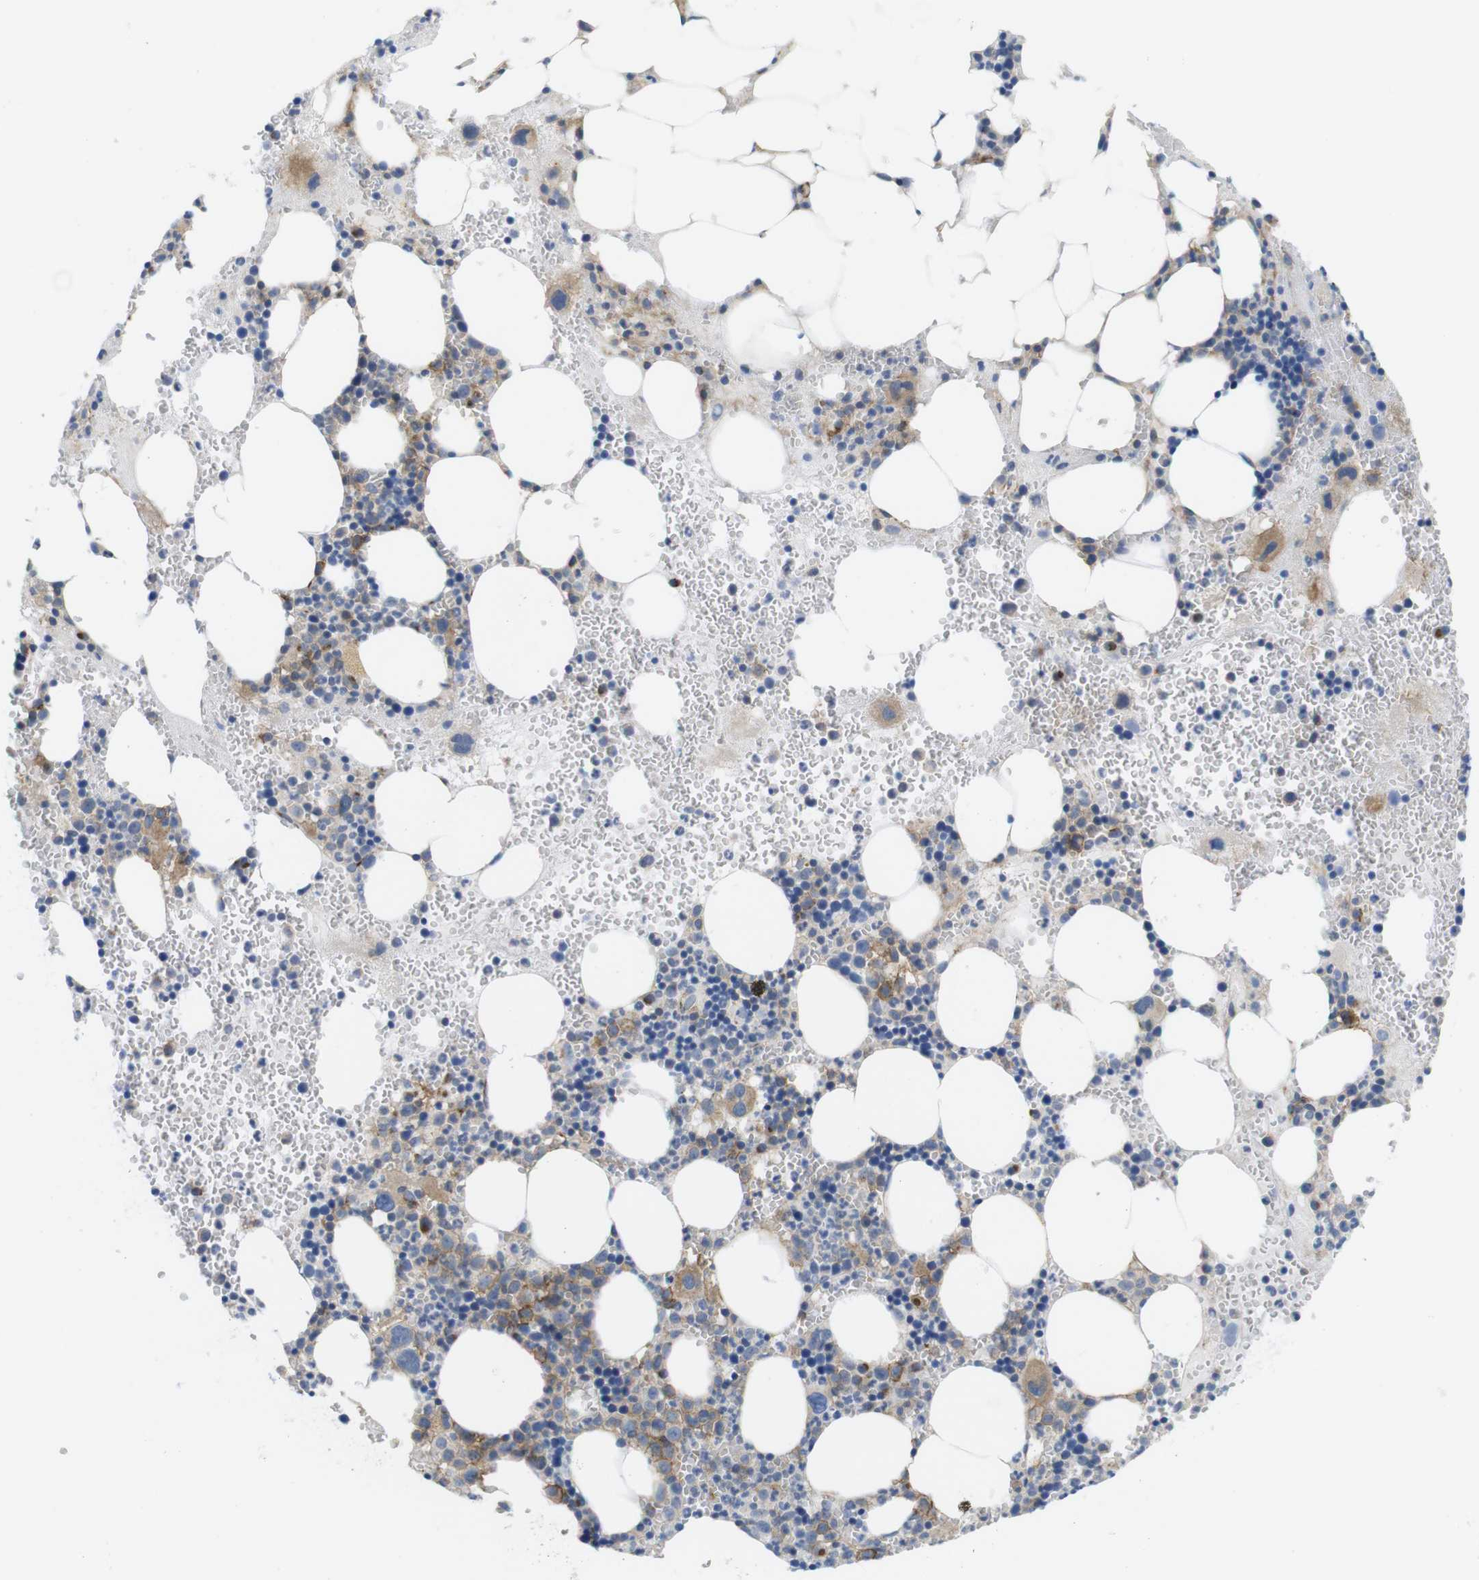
{"staining": {"intensity": "moderate", "quantity": "25%-75%", "location": "cytoplasmic/membranous"}, "tissue": "bone marrow", "cell_type": "Hematopoietic cells", "image_type": "normal", "snomed": [{"axis": "morphology", "description": "Normal tissue, NOS"}, {"axis": "morphology", "description": "Inflammation, NOS"}, {"axis": "topography", "description": "Bone marrow"}], "caption": "Protein staining exhibits moderate cytoplasmic/membranous positivity in approximately 25%-75% of hematopoietic cells in unremarkable bone marrow.", "gene": "CCR6", "patient": {"sex": "female", "age": 76}}